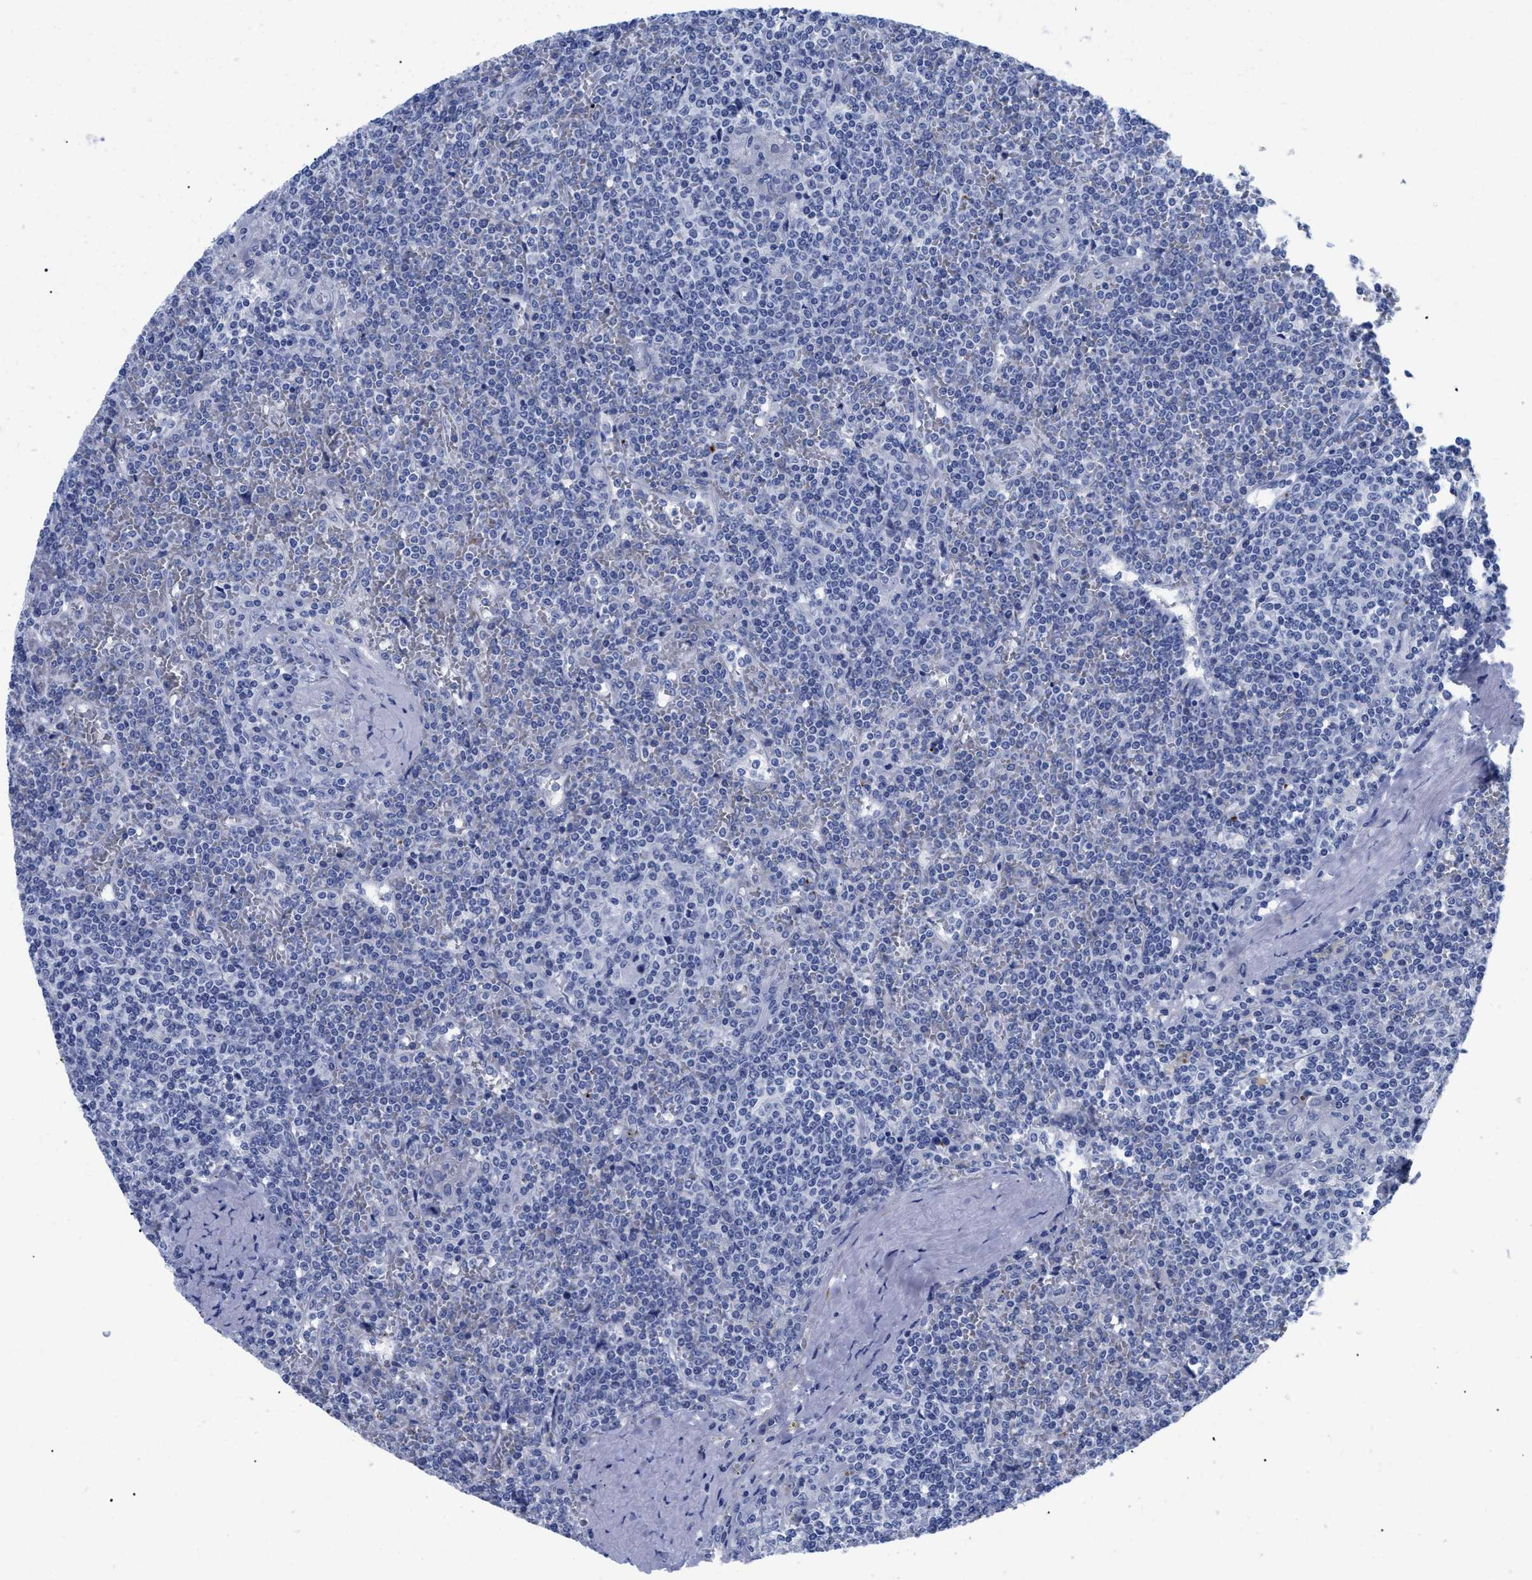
{"staining": {"intensity": "negative", "quantity": "none", "location": "none"}, "tissue": "lymphoma", "cell_type": "Tumor cells", "image_type": "cancer", "snomed": [{"axis": "morphology", "description": "Malignant lymphoma, non-Hodgkin's type, Low grade"}, {"axis": "topography", "description": "Spleen"}], "caption": "Tumor cells are negative for protein expression in human low-grade malignant lymphoma, non-Hodgkin's type.", "gene": "TREML1", "patient": {"sex": "female", "age": 19}}